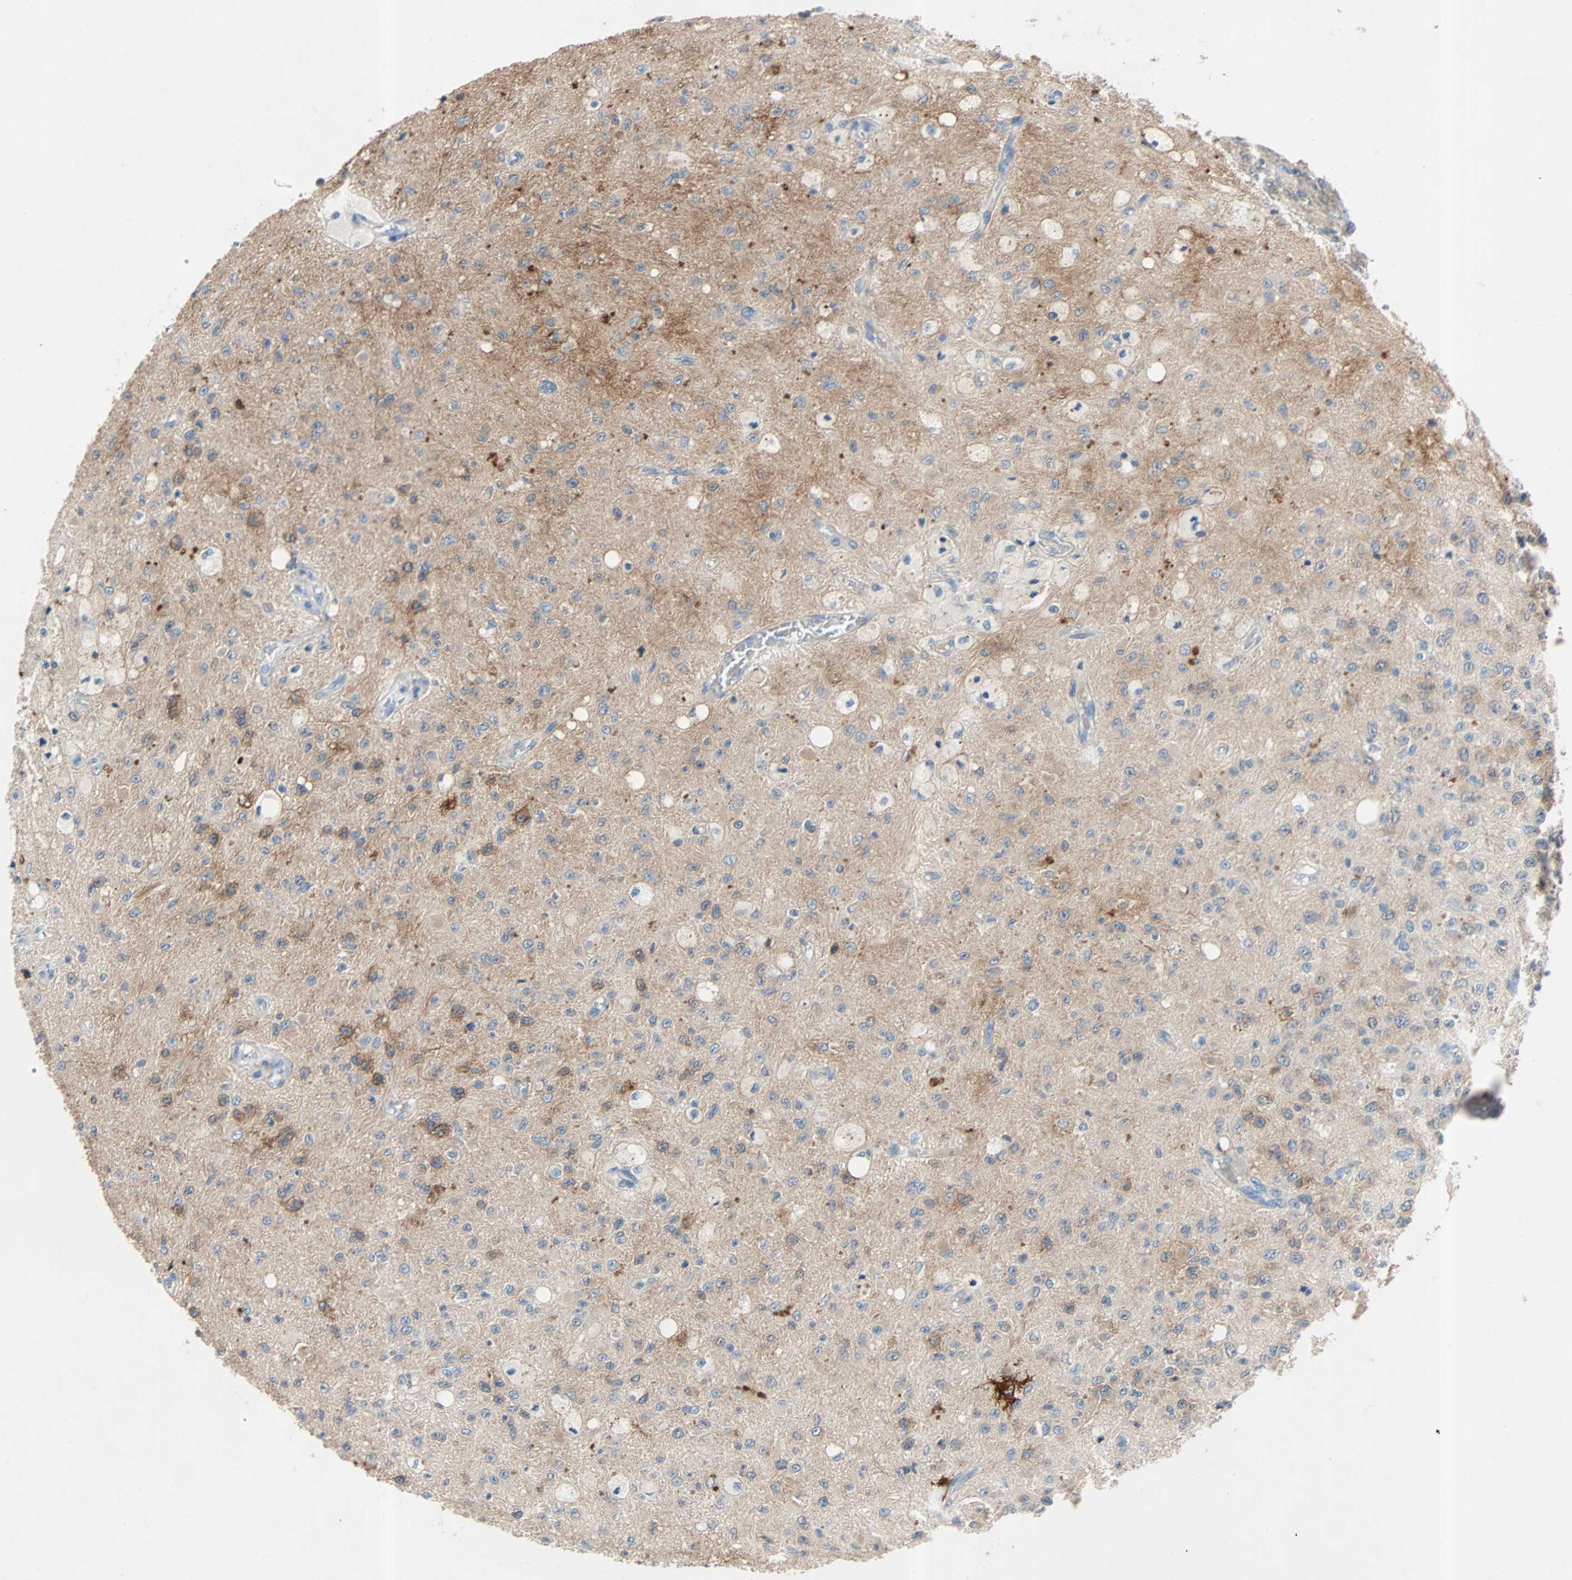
{"staining": {"intensity": "weak", "quantity": "<25%", "location": "cytoplasmic/membranous"}, "tissue": "glioma", "cell_type": "Tumor cells", "image_type": "cancer", "snomed": [{"axis": "morphology", "description": "Glioma, malignant, High grade"}, {"axis": "topography", "description": "pancreas cauda"}], "caption": "IHC micrograph of neoplastic tissue: glioma stained with DAB reveals no significant protein expression in tumor cells. Brightfield microscopy of IHC stained with DAB (brown) and hematoxylin (blue), captured at high magnification.", "gene": "PCDHB2", "patient": {"sex": "male", "age": 60}}